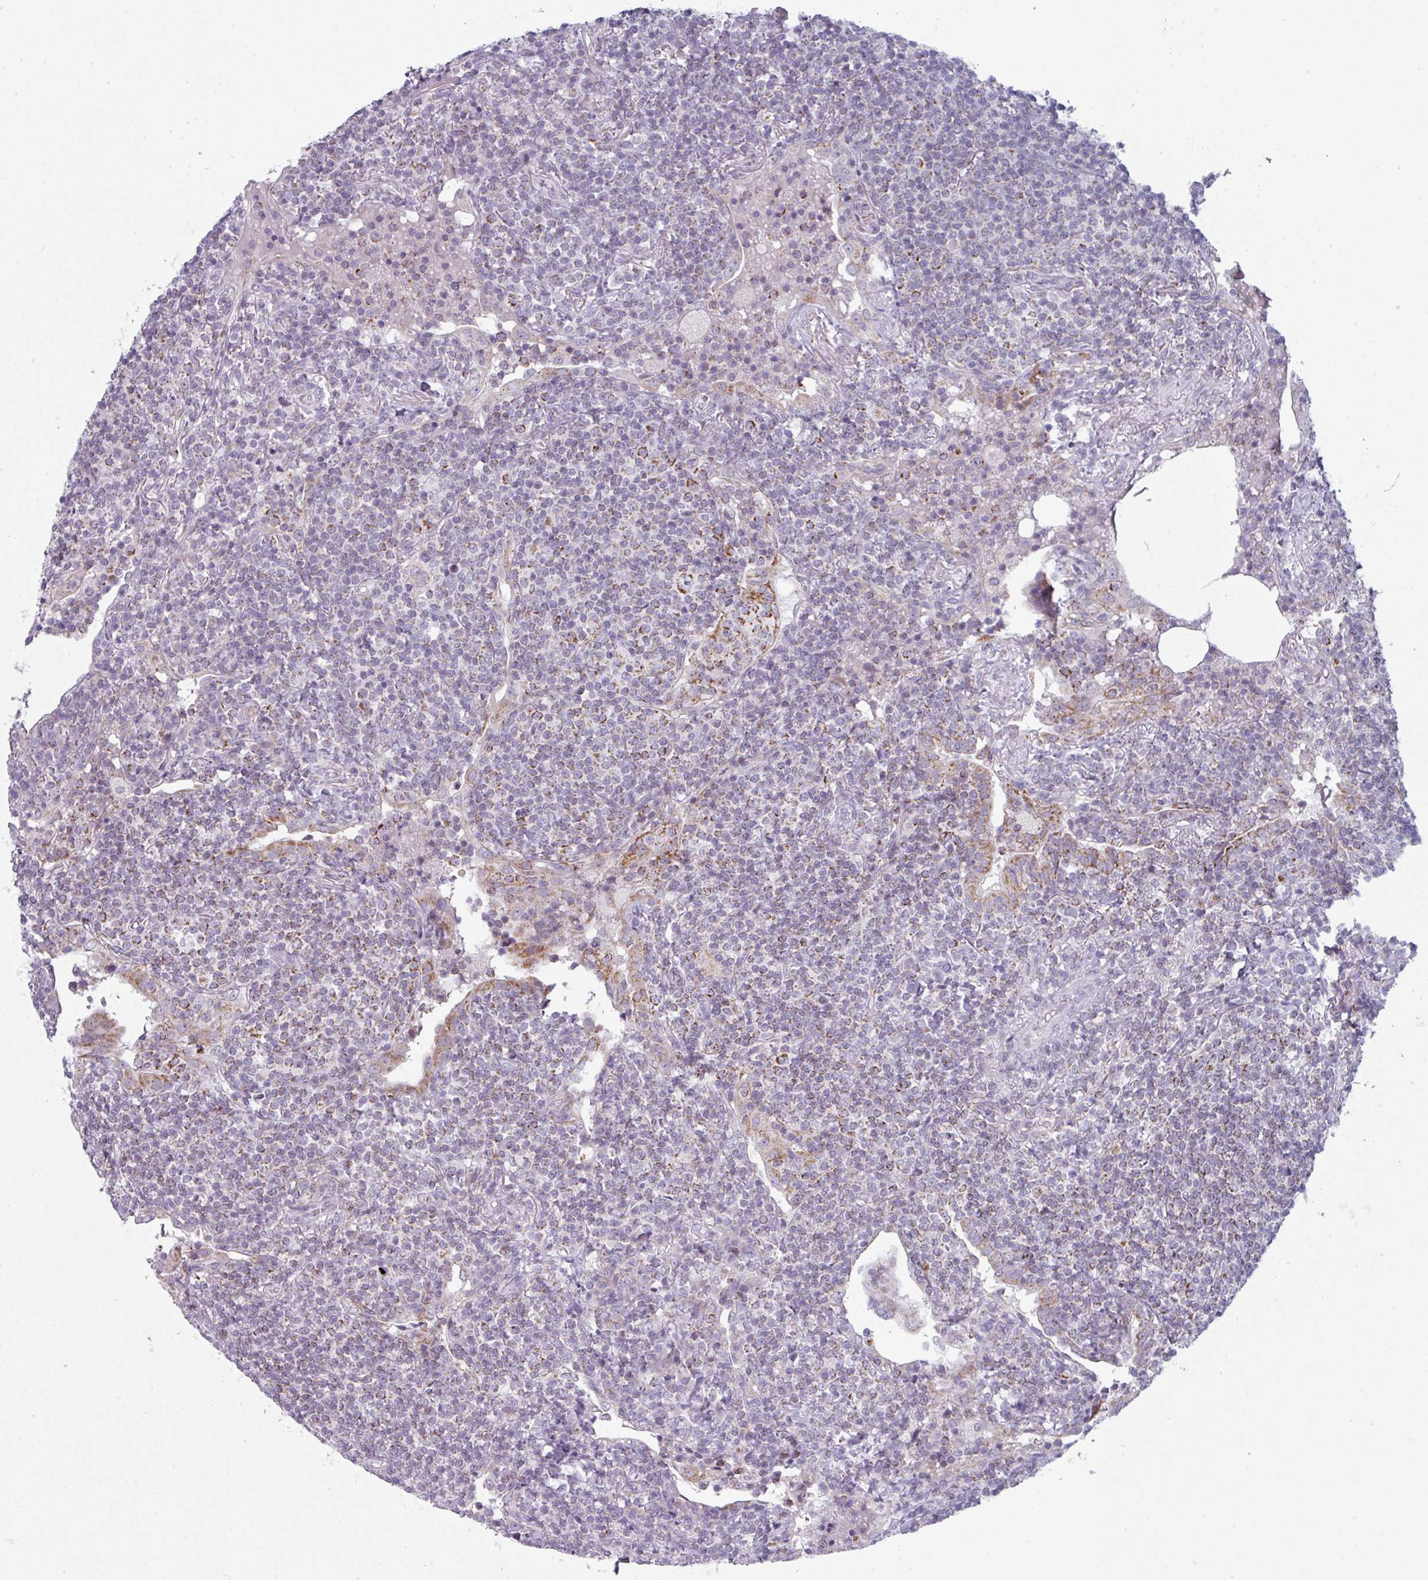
{"staining": {"intensity": "weak", "quantity": "25%-75%", "location": "cytoplasmic/membranous"}, "tissue": "lymphoma", "cell_type": "Tumor cells", "image_type": "cancer", "snomed": [{"axis": "morphology", "description": "Malignant lymphoma, non-Hodgkin's type, Low grade"}, {"axis": "topography", "description": "Lung"}], "caption": "Immunohistochemical staining of lymphoma displays low levels of weak cytoplasmic/membranous positivity in about 25%-75% of tumor cells. Nuclei are stained in blue.", "gene": "ZNF615", "patient": {"sex": "female", "age": 71}}